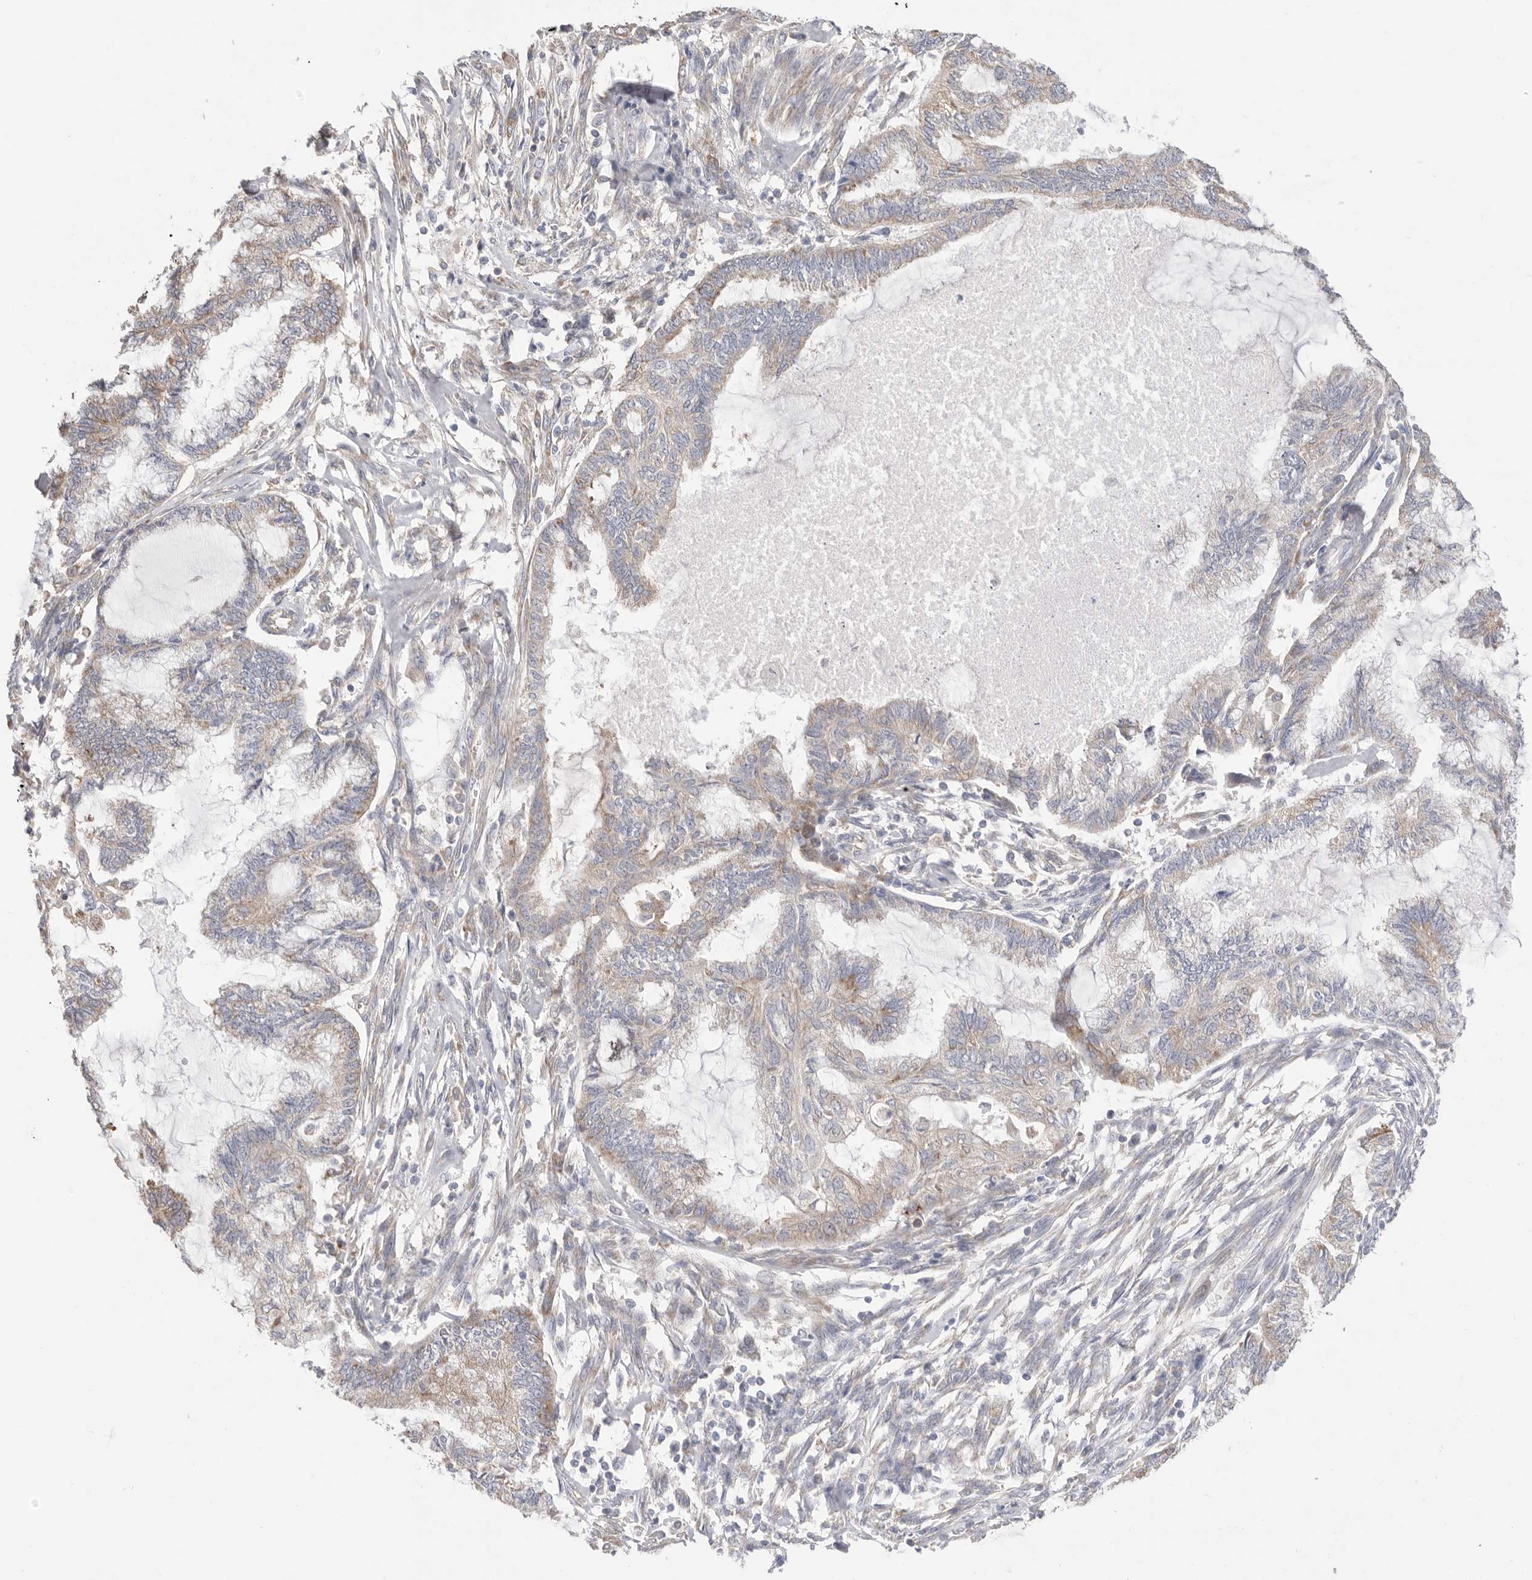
{"staining": {"intensity": "weak", "quantity": "25%-75%", "location": "cytoplasmic/membranous"}, "tissue": "endometrial cancer", "cell_type": "Tumor cells", "image_type": "cancer", "snomed": [{"axis": "morphology", "description": "Adenocarcinoma, NOS"}, {"axis": "topography", "description": "Endometrium"}], "caption": "High-power microscopy captured an IHC image of endometrial cancer (adenocarcinoma), revealing weak cytoplasmic/membranous positivity in about 25%-75% of tumor cells. The protein of interest is shown in brown color, while the nuclei are stained blue.", "gene": "SERBP1", "patient": {"sex": "female", "age": 86}}